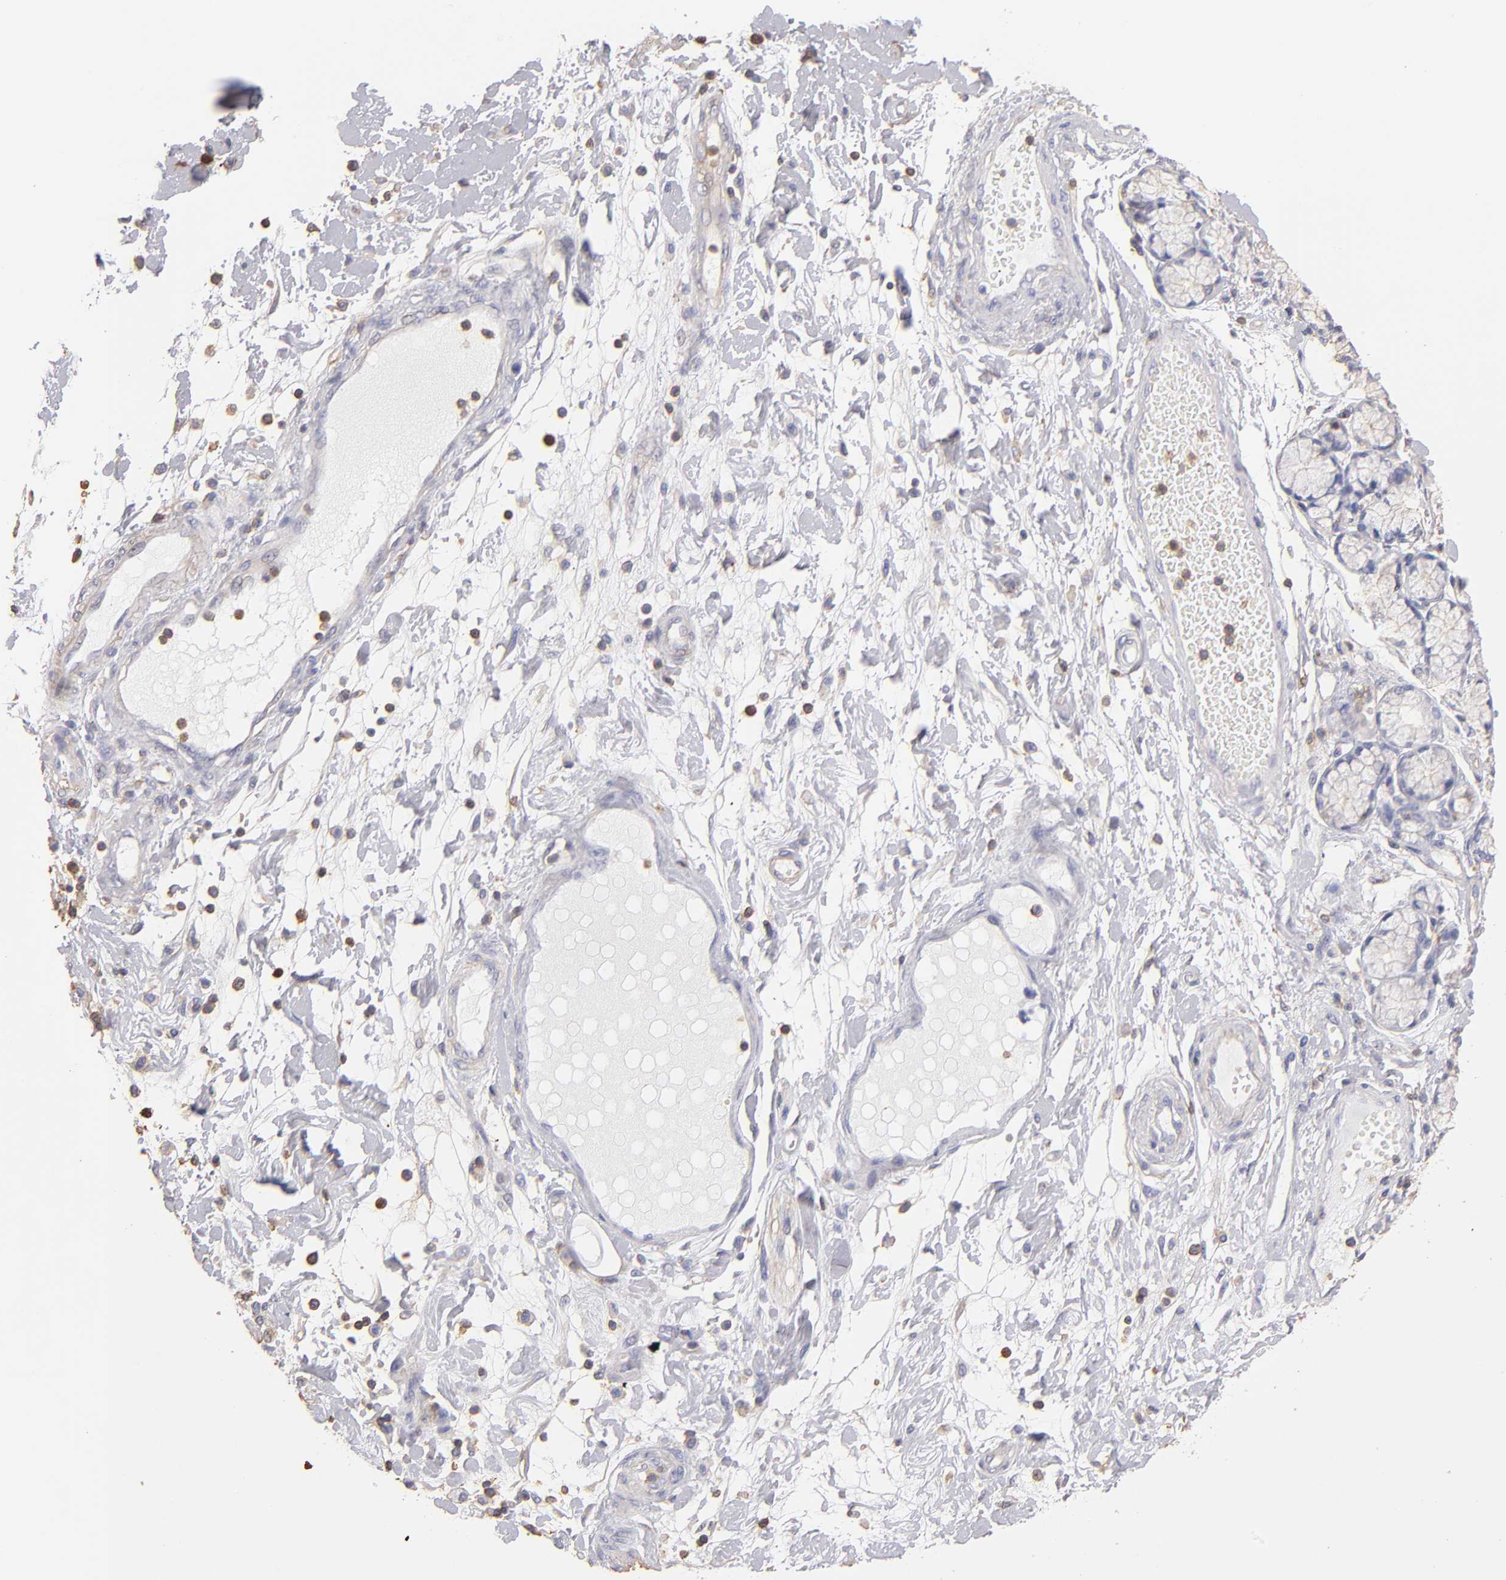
{"staining": {"intensity": "negative", "quantity": "none", "location": "none"}, "tissue": "pancreatic cancer", "cell_type": "Tumor cells", "image_type": "cancer", "snomed": [{"axis": "morphology", "description": "Adenocarcinoma, NOS"}, {"axis": "morphology", "description": "Adenocarcinoma, metastatic, NOS"}, {"axis": "topography", "description": "Lymph node"}, {"axis": "topography", "description": "Pancreas"}, {"axis": "topography", "description": "Duodenum"}], "caption": "The image shows no significant staining in tumor cells of metastatic adenocarcinoma (pancreatic).", "gene": "ABCB1", "patient": {"sex": "female", "age": 64}}